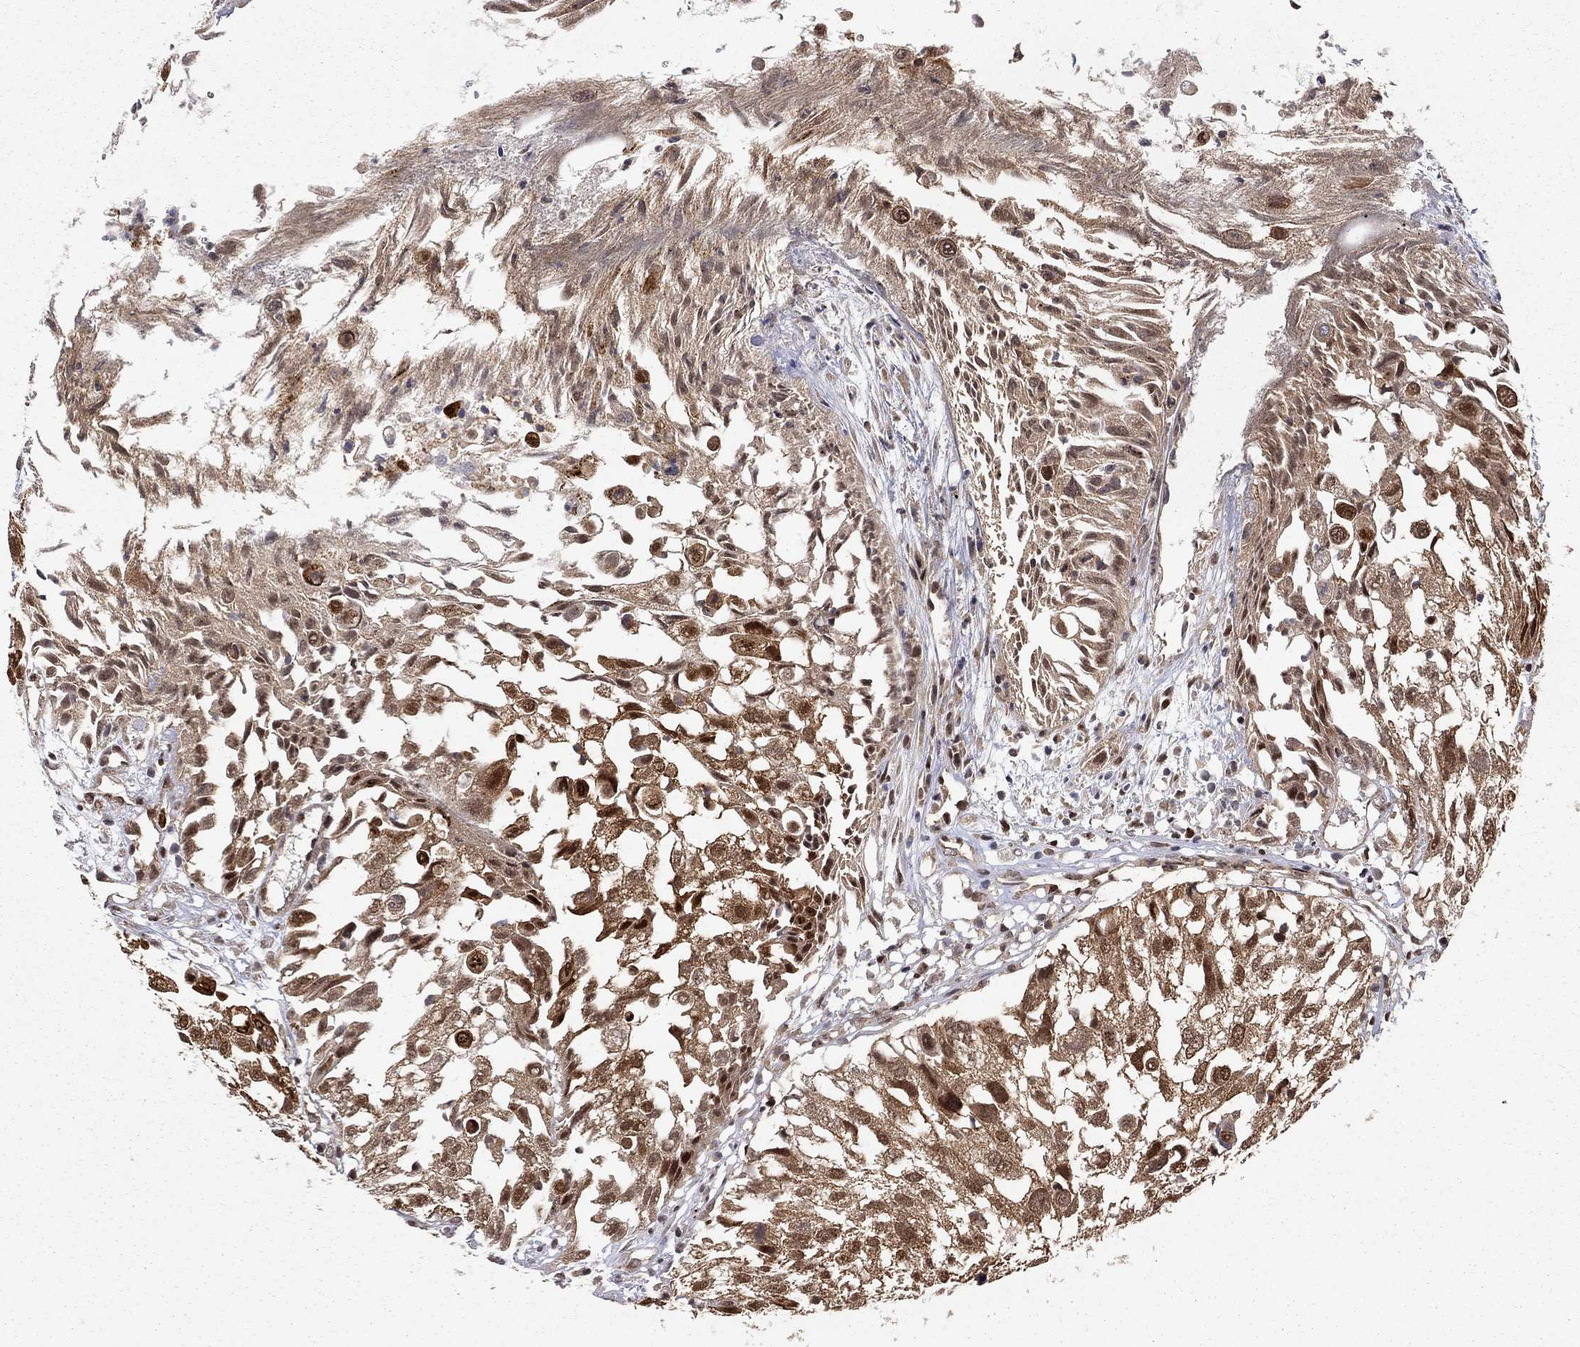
{"staining": {"intensity": "strong", "quantity": ">75%", "location": "cytoplasmic/membranous,nuclear"}, "tissue": "urothelial cancer", "cell_type": "Tumor cells", "image_type": "cancer", "snomed": [{"axis": "morphology", "description": "Urothelial carcinoma, High grade"}, {"axis": "topography", "description": "Urinary bladder"}], "caption": "The micrograph displays immunohistochemical staining of urothelial carcinoma (high-grade). There is strong cytoplasmic/membranous and nuclear expression is seen in approximately >75% of tumor cells.", "gene": "ELOB", "patient": {"sex": "female", "age": 79}}